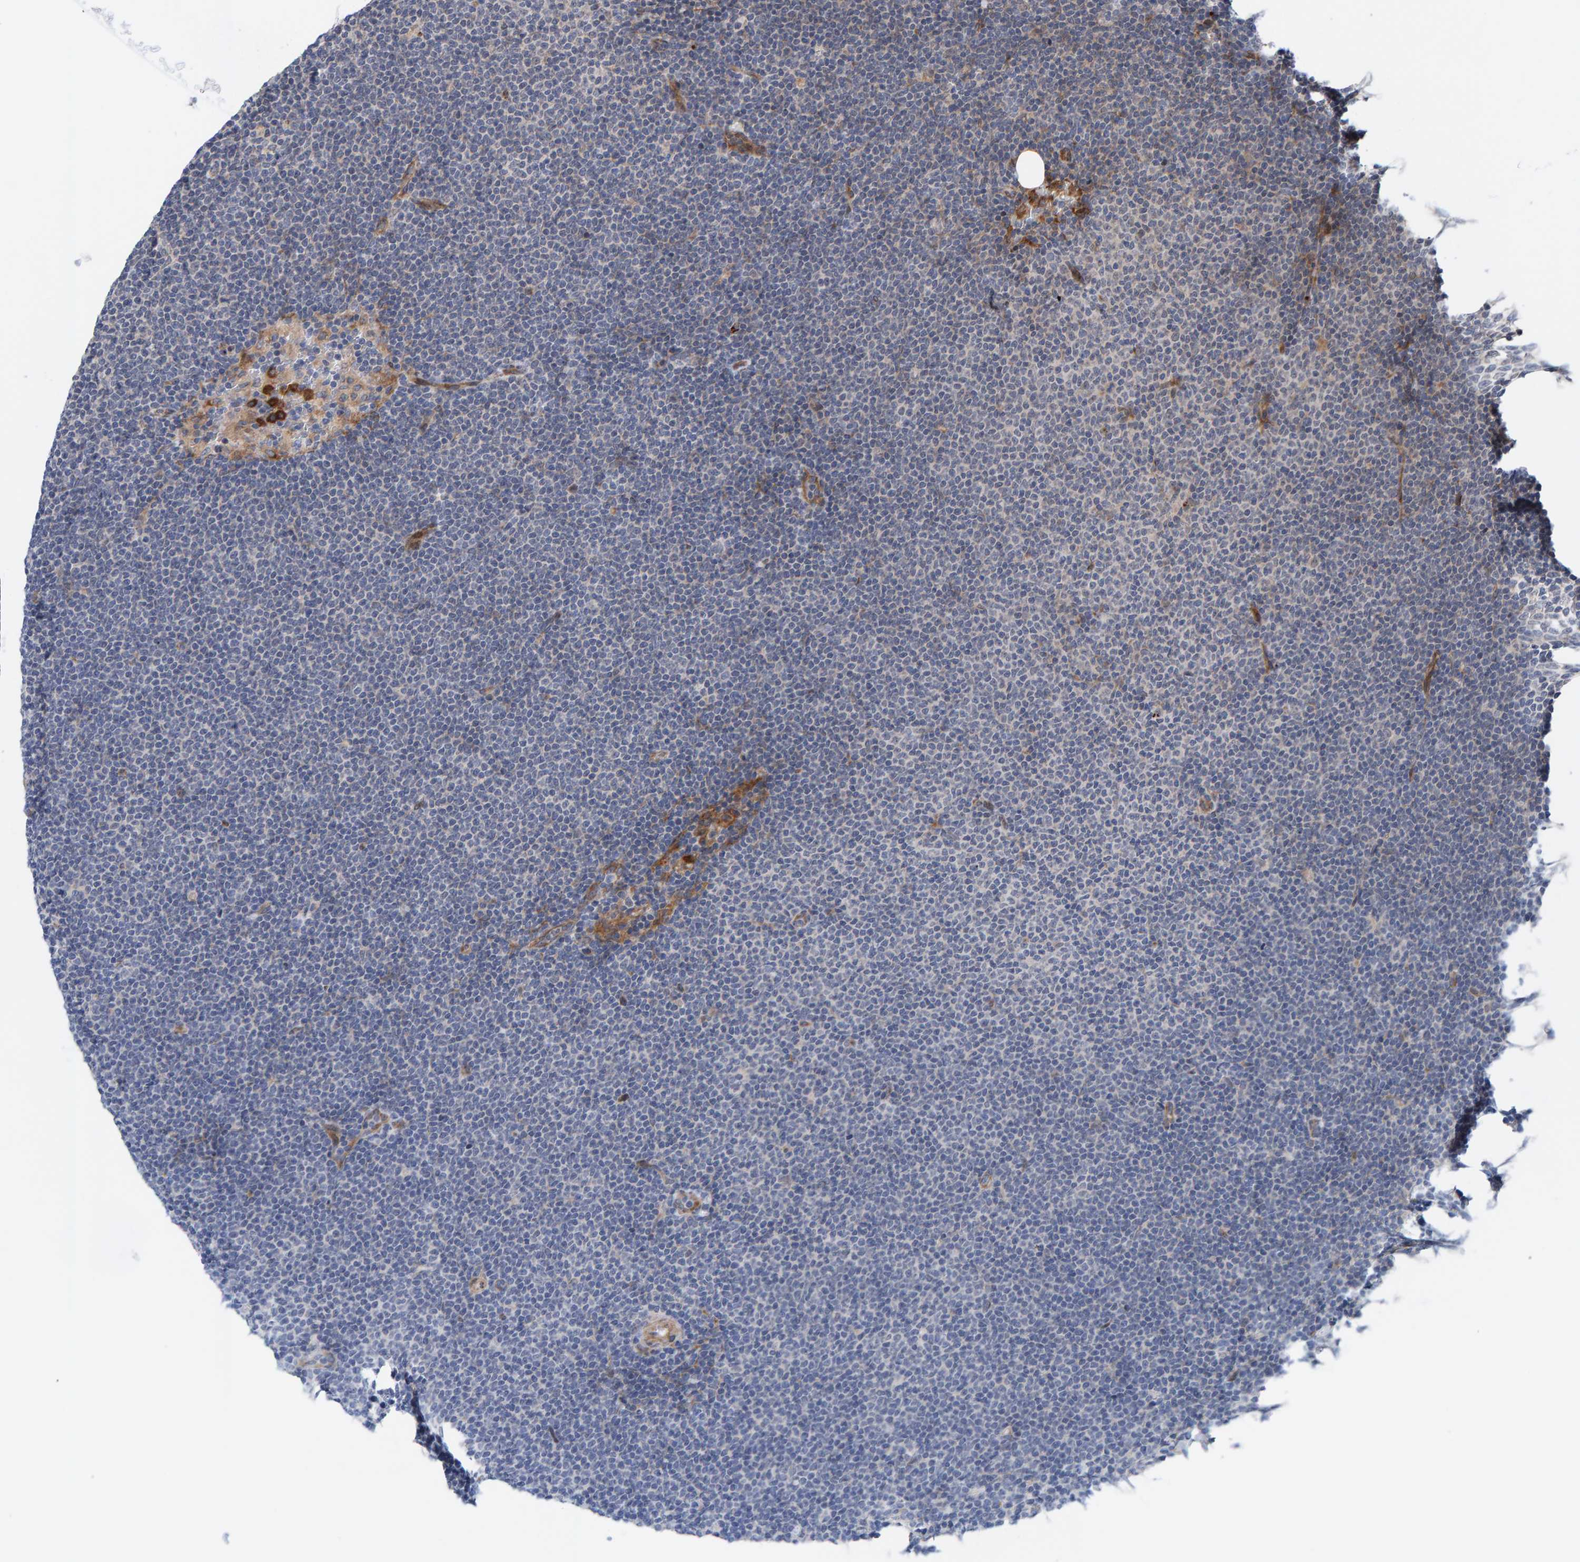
{"staining": {"intensity": "negative", "quantity": "none", "location": "none"}, "tissue": "lymphoma", "cell_type": "Tumor cells", "image_type": "cancer", "snomed": [{"axis": "morphology", "description": "Malignant lymphoma, non-Hodgkin's type, Low grade"}, {"axis": "topography", "description": "Lymph node"}], "caption": "Tumor cells are negative for protein expression in human malignant lymphoma, non-Hodgkin's type (low-grade).", "gene": "MFSD6L", "patient": {"sex": "female", "age": 53}}